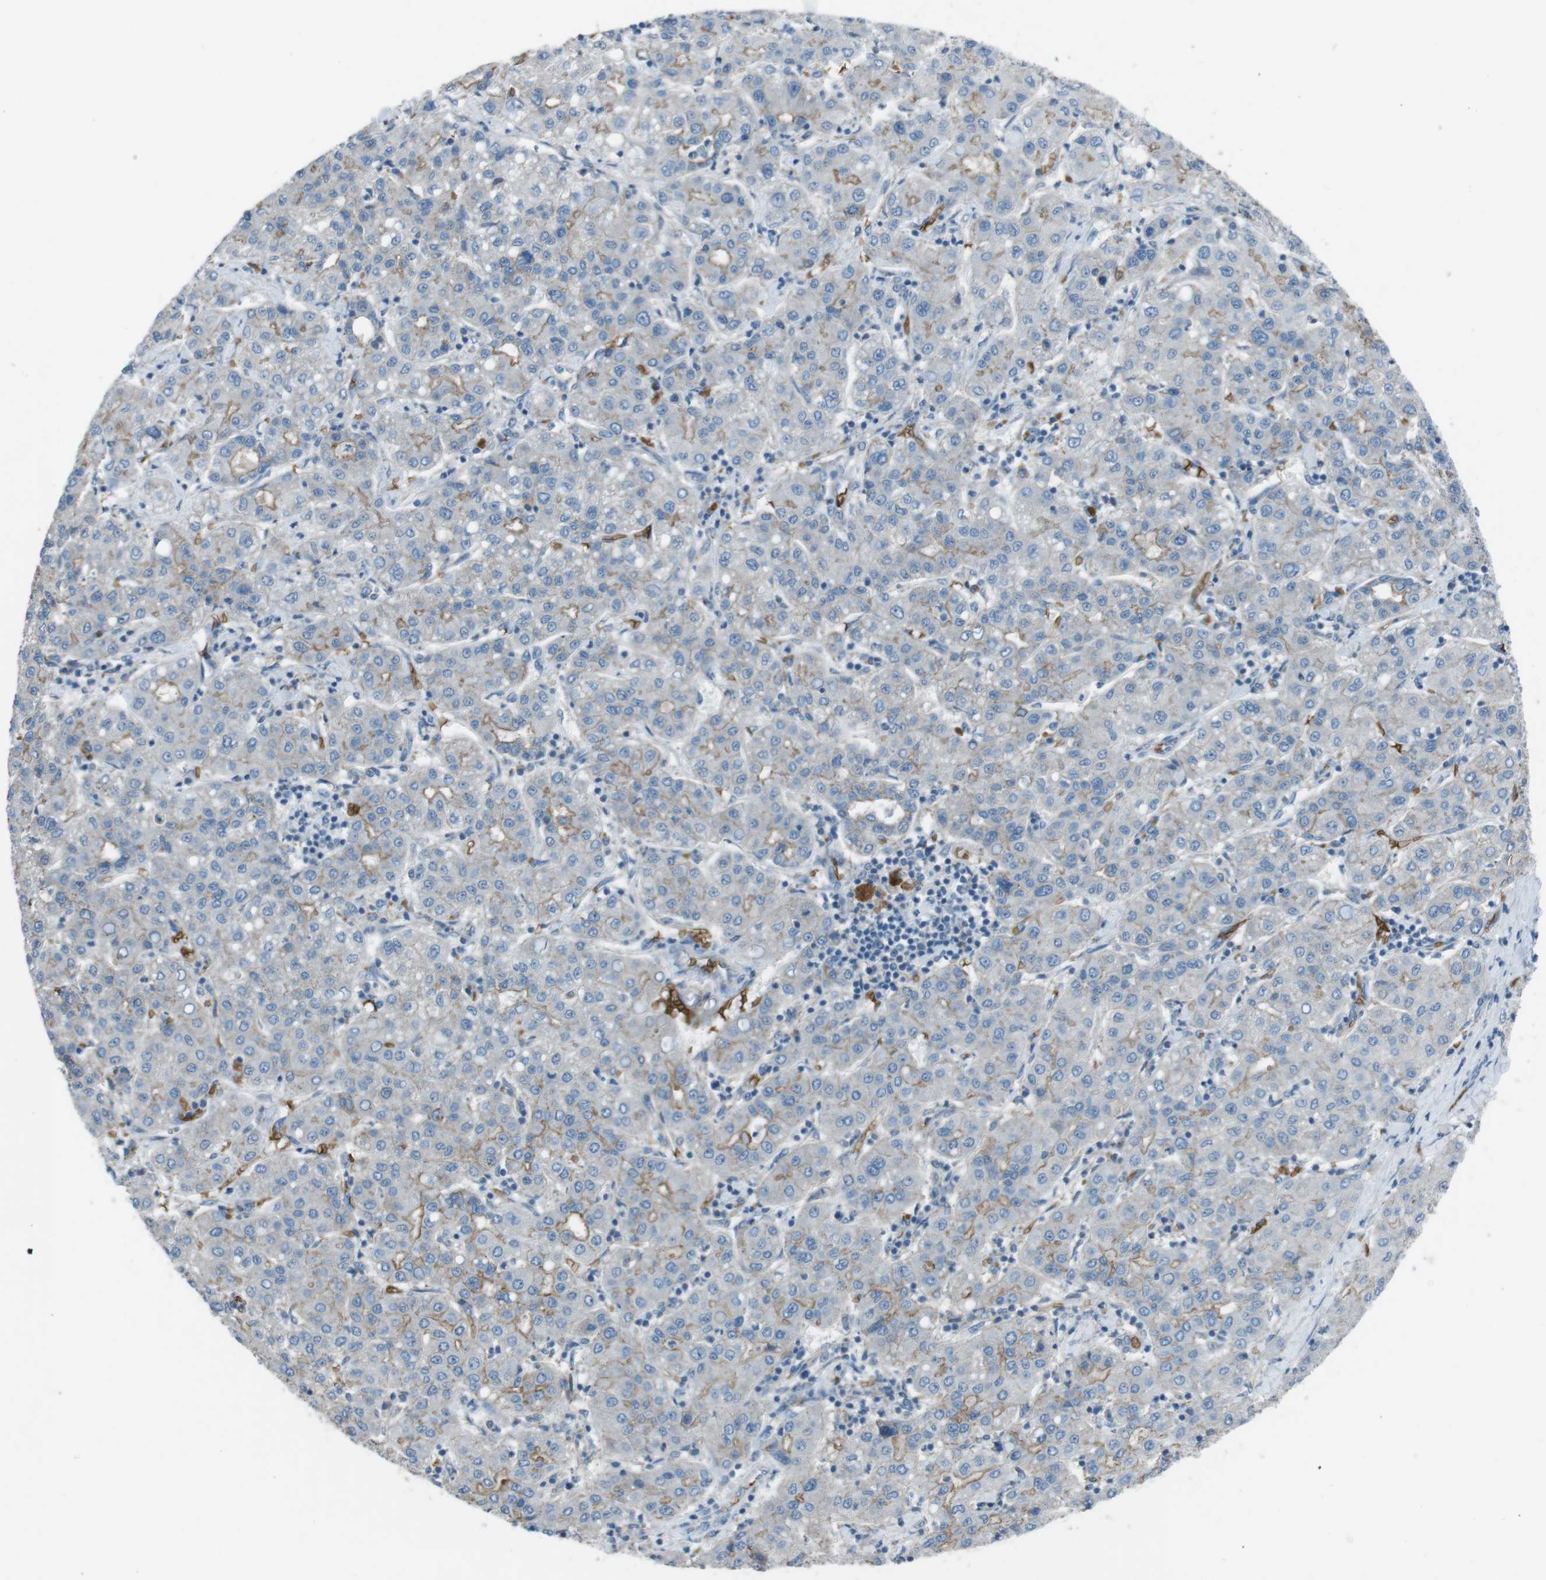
{"staining": {"intensity": "weak", "quantity": "25%-75%", "location": "cytoplasmic/membranous"}, "tissue": "liver cancer", "cell_type": "Tumor cells", "image_type": "cancer", "snomed": [{"axis": "morphology", "description": "Carcinoma, Hepatocellular, NOS"}, {"axis": "topography", "description": "Liver"}], "caption": "Immunohistochemistry staining of liver cancer, which shows low levels of weak cytoplasmic/membranous expression in approximately 25%-75% of tumor cells indicating weak cytoplasmic/membranous protein positivity. The staining was performed using DAB (brown) for protein detection and nuclei were counterstained in hematoxylin (blue).", "gene": "SPTA1", "patient": {"sex": "male", "age": 65}}